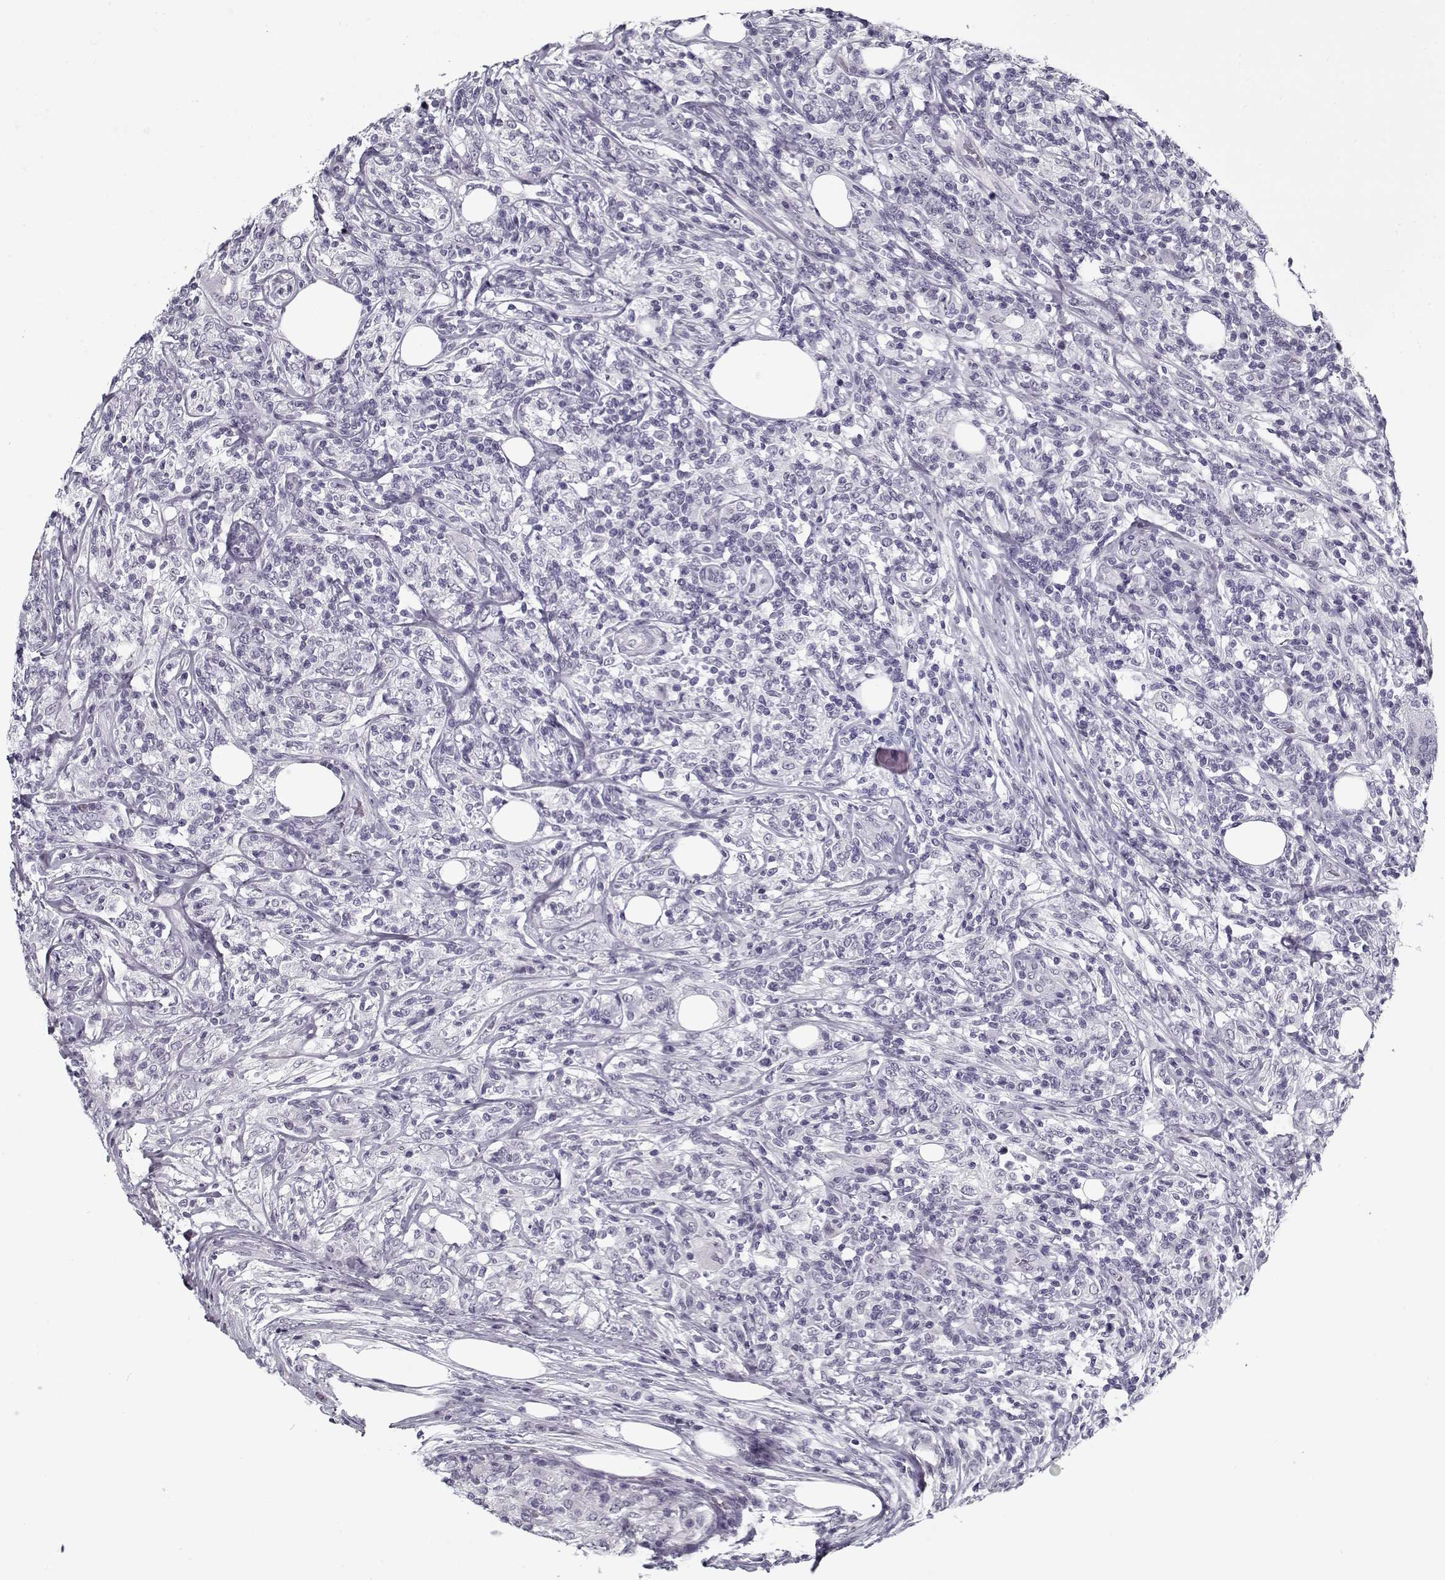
{"staining": {"intensity": "negative", "quantity": "none", "location": "none"}, "tissue": "lymphoma", "cell_type": "Tumor cells", "image_type": "cancer", "snomed": [{"axis": "morphology", "description": "Malignant lymphoma, non-Hodgkin's type, High grade"}, {"axis": "topography", "description": "Lymph node"}], "caption": "Tumor cells show no significant positivity in malignant lymphoma, non-Hodgkin's type (high-grade). Nuclei are stained in blue.", "gene": "SPACA9", "patient": {"sex": "female", "age": 84}}